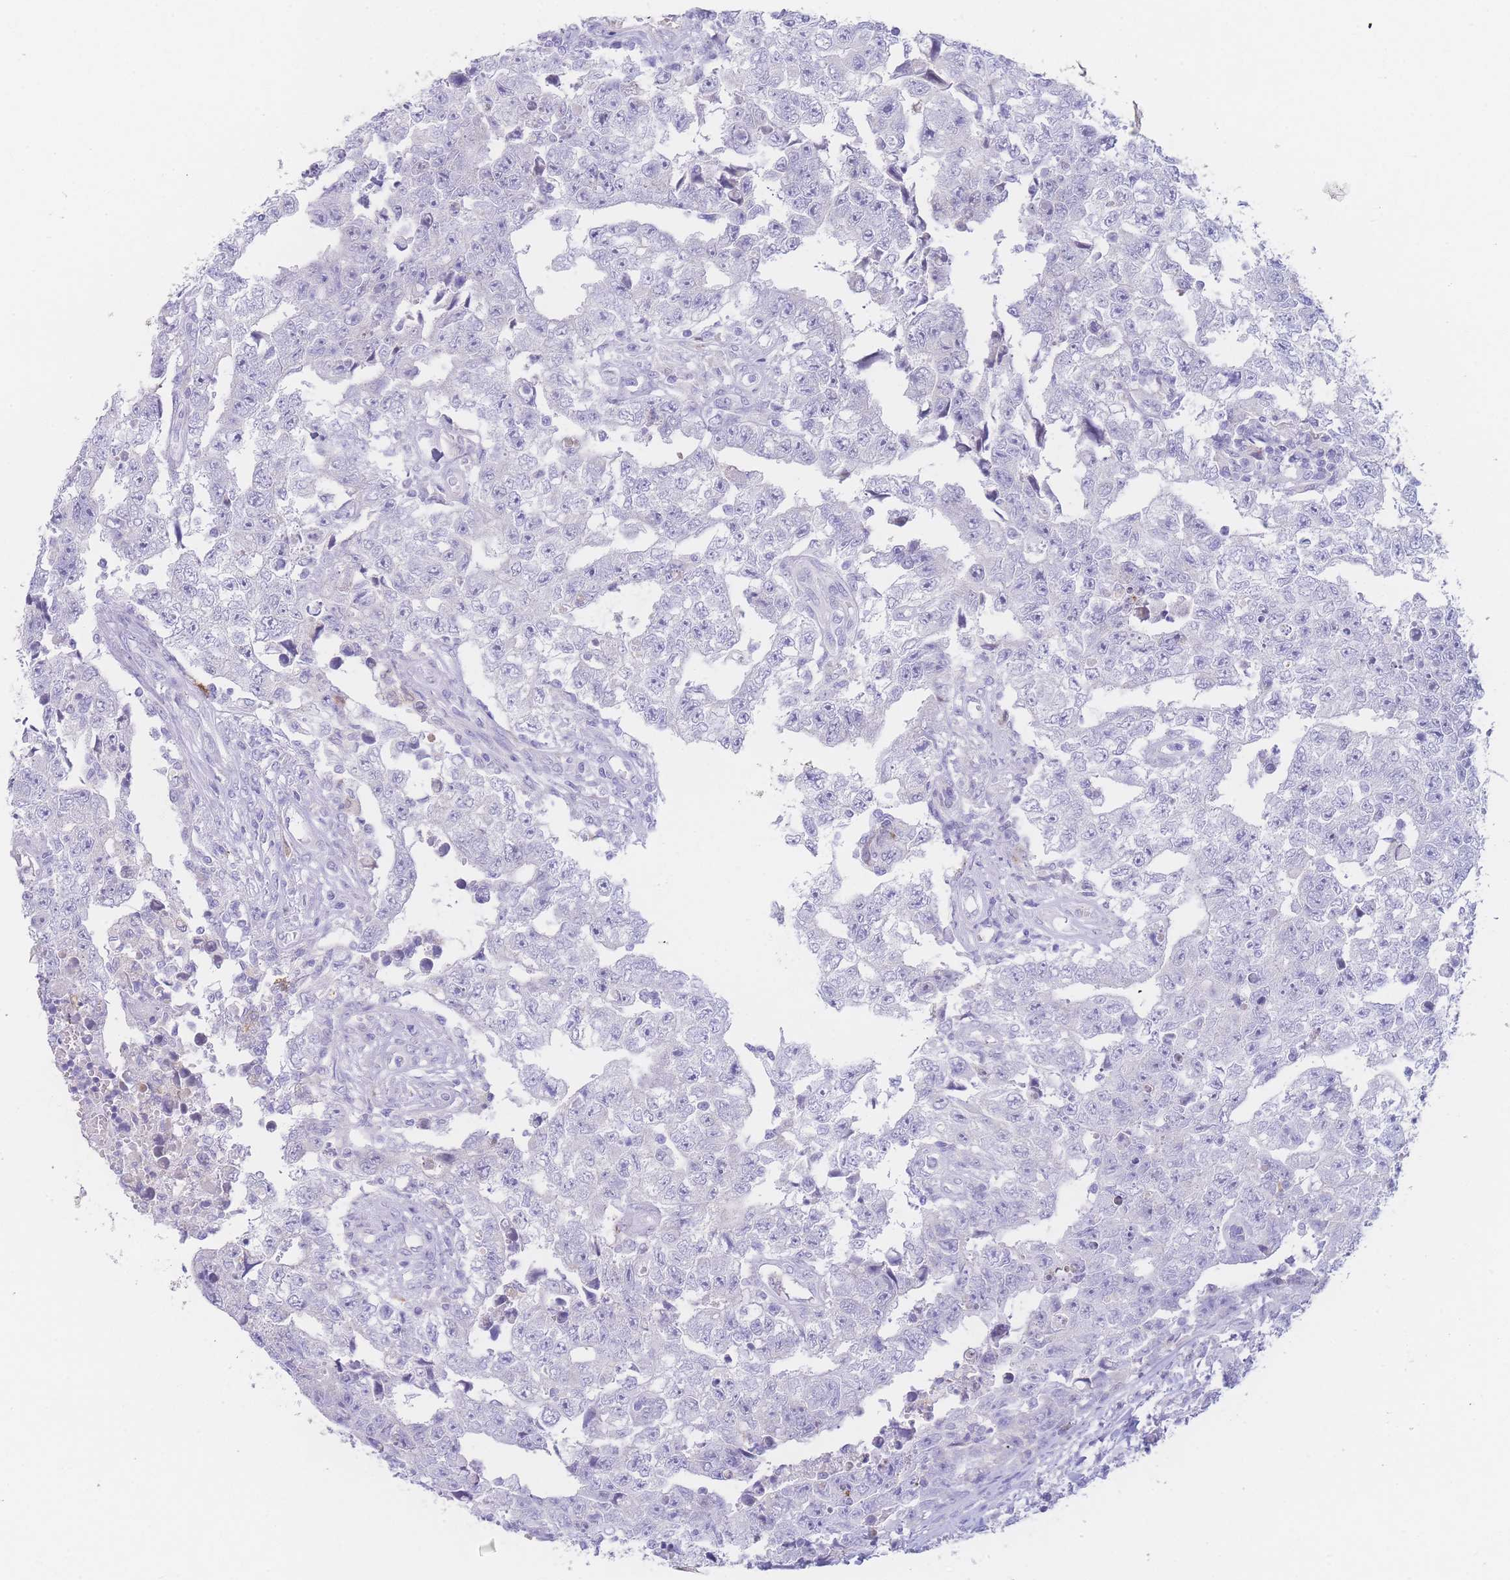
{"staining": {"intensity": "negative", "quantity": "none", "location": "none"}, "tissue": "testis cancer", "cell_type": "Tumor cells", "image_type": "cancer", "snomed": [{"axis": "morphology", "description": "Carcinoma, Embryonal, NOS"}, {"axis": "topography", "description": "Testis"}], "caption": "DAB immunohistochemical staining of testis cancer (embryonal carcinoma) reveals no significant positivity in tumor cells.", "gene": "NBEAL1", "patient": {"sex": "male", "age": 25}}